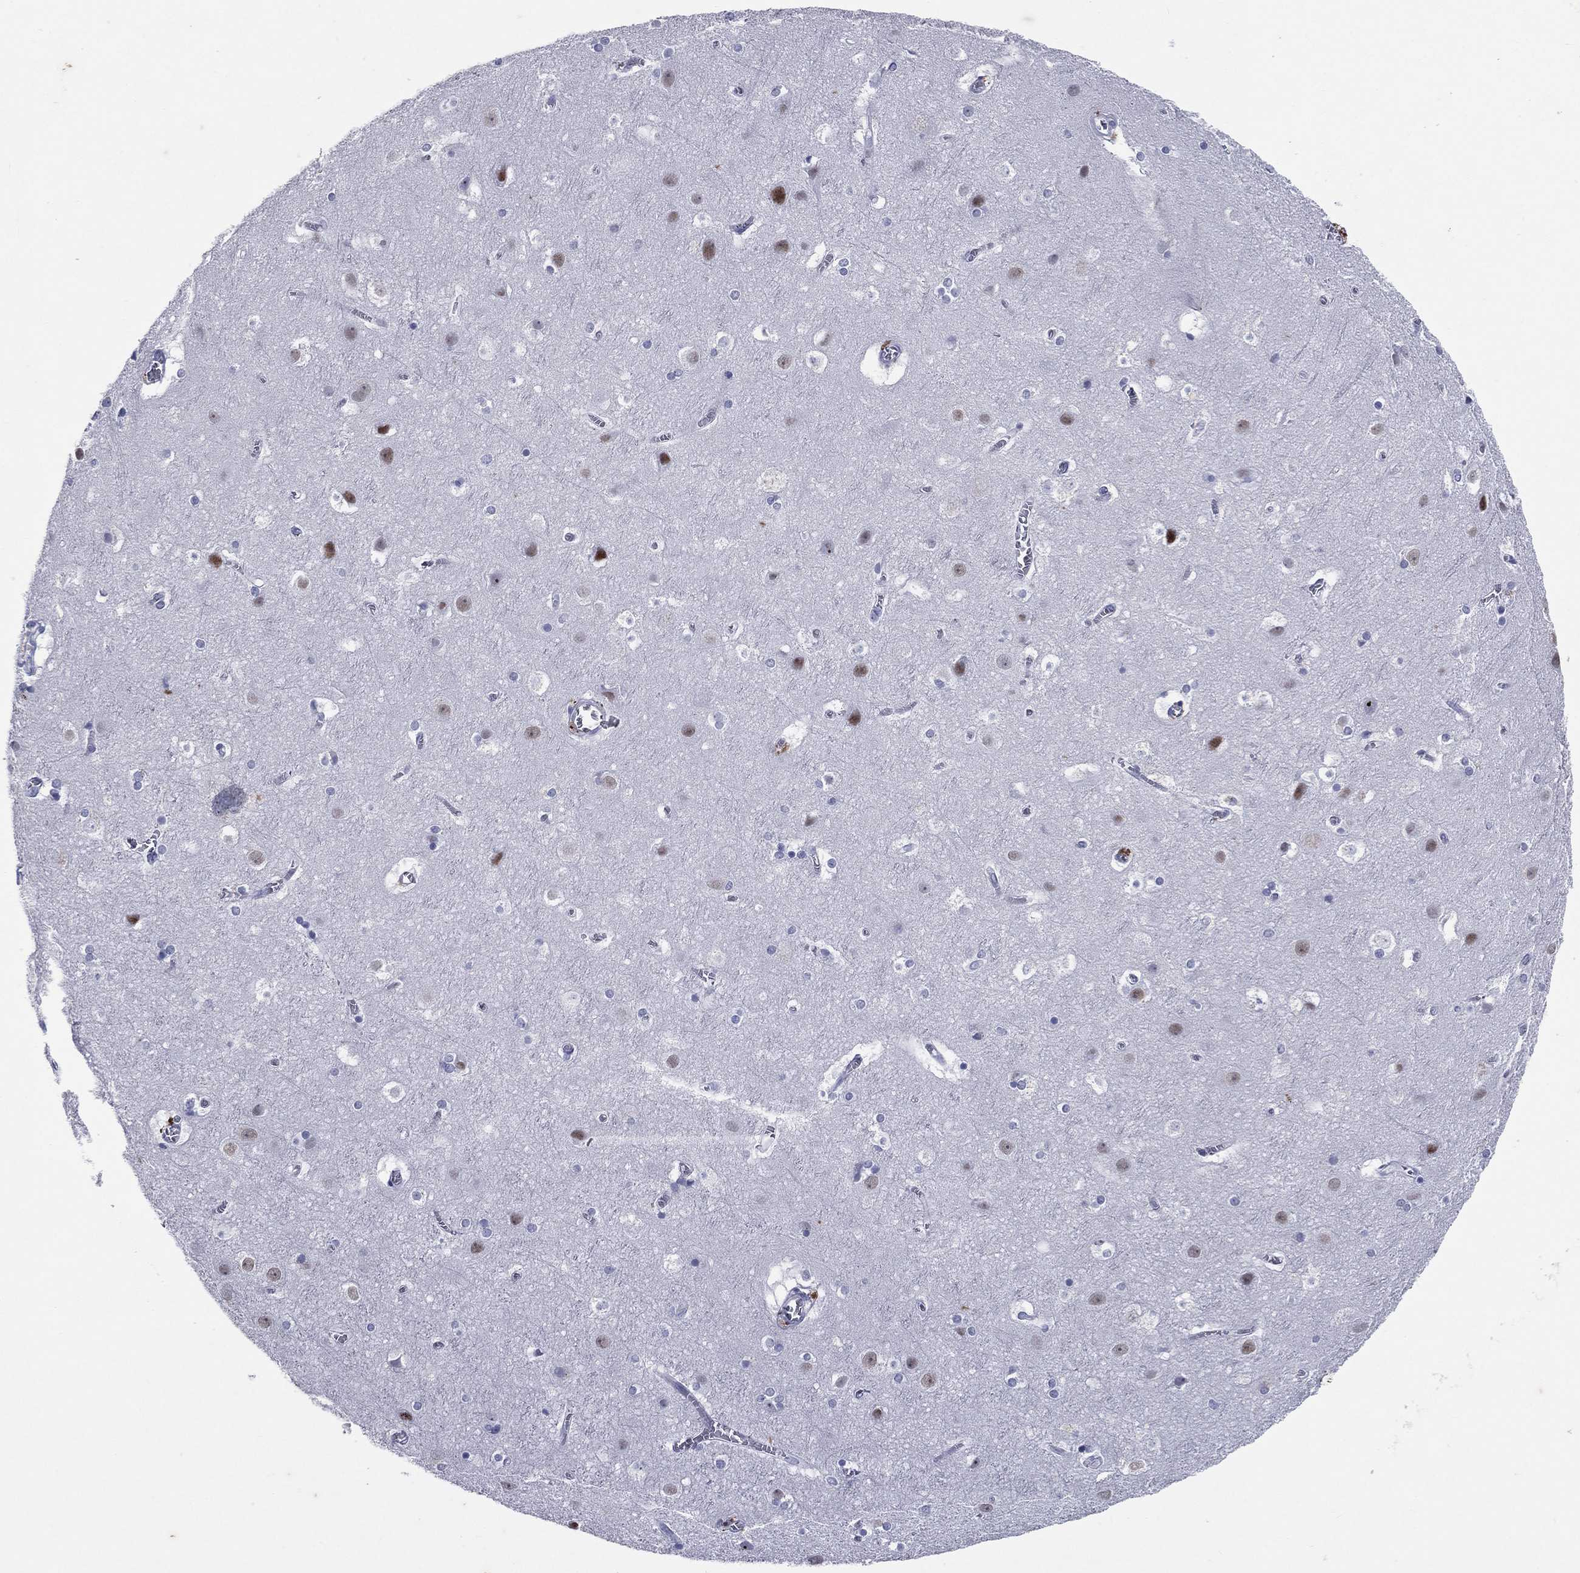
{"staining": {"intensity": "negative", "quantity": "none", "location": "none"}, "tissue": "cerebral cortex", "cell_type": "Endothelial cells", "image_type": "normal", "snomed": [{"axis": "morphology", "description": "Normal tissue, NOS"}, {"axis": "topography", "description": "Cerebral cortex"}], "caption": "Immunohistochemistry of benign human cerebral cortex reveals no positivity in endothelial cells. (DAB immunohistochemistry, high magnification).", "gene": "HLA", "patient": {"sex": "male", "age": 59}}